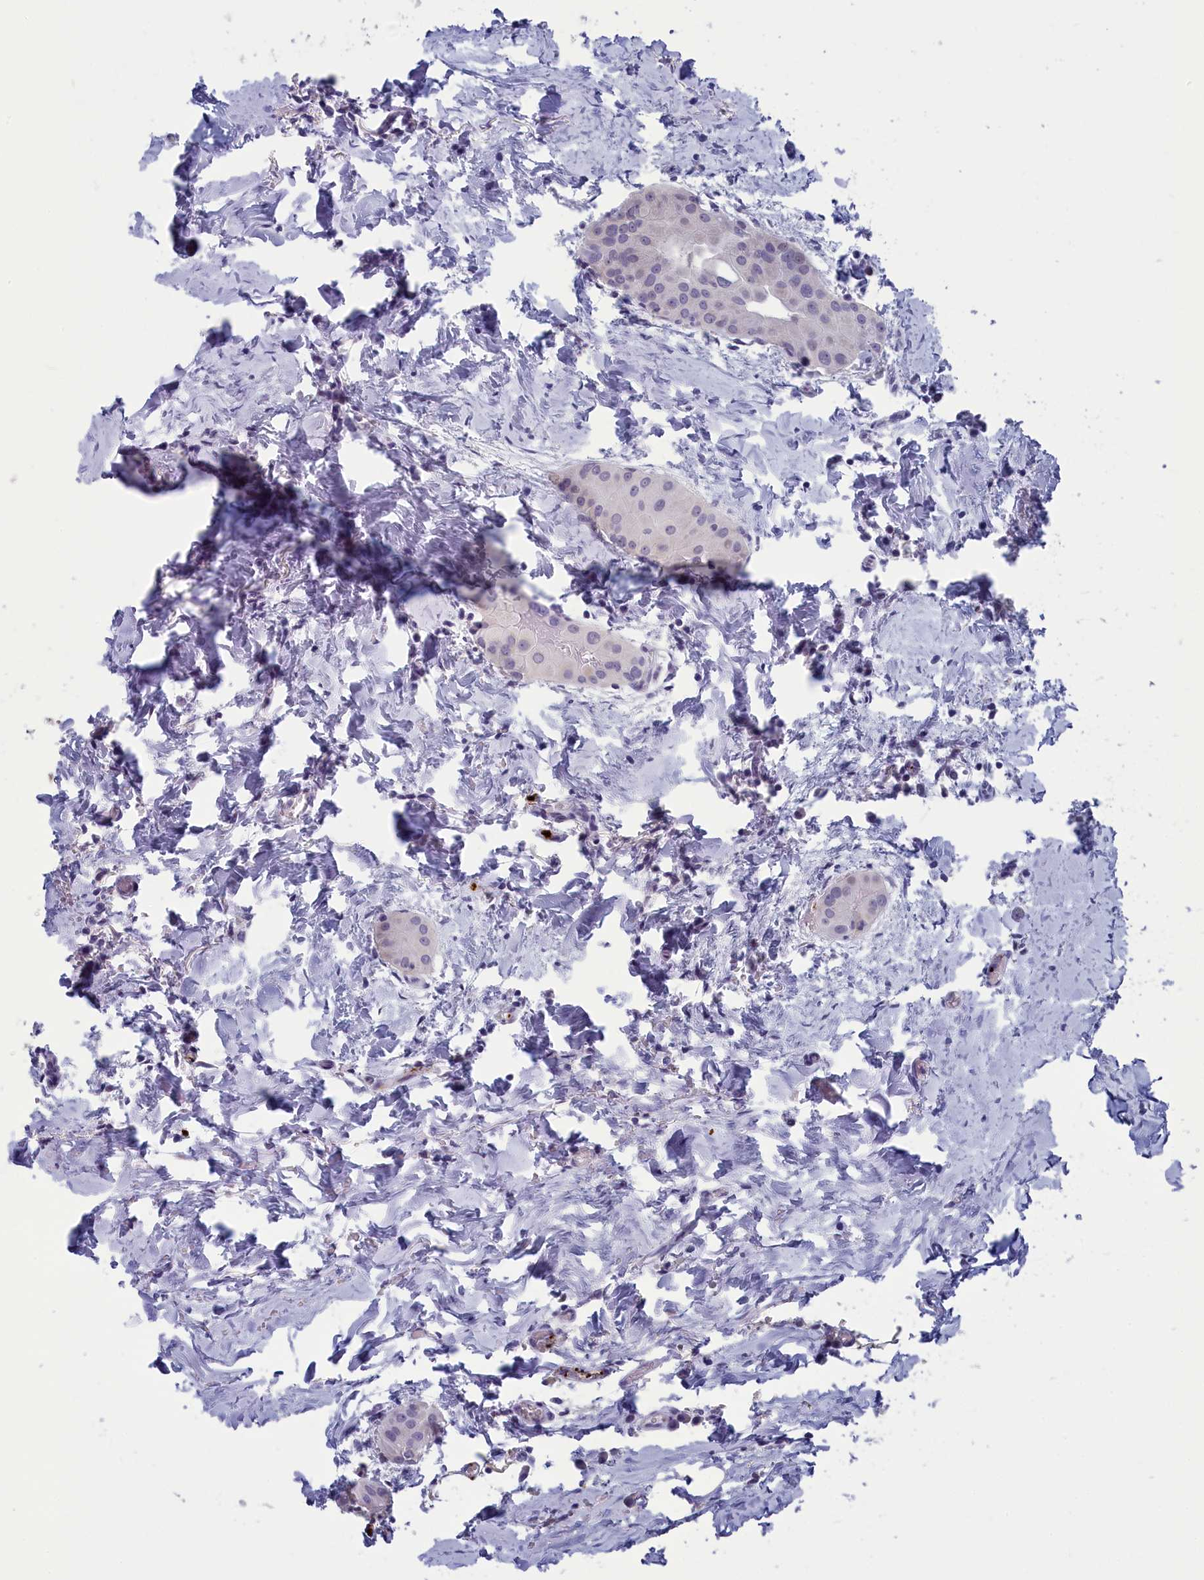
{"staining": {"intensity": "negative", "quantity": "none", "location": "none"}, "tissue": "thyroid cancer", "cell_type": "Tumor cells", "image_type": "cancer", "snomed": [{"axis": "morphology", "description": "Papillary adenocarcinoma, NOS"}, {"axis": "topography", "description": "Thyroid gland"}], "caption": "The image reveals no staining of tumor cells in papillary adenocarcinoma (thyroid). (Stains: DAB immunohistochemistry (IHC) with hematoxylin counter stain, Microscopy: brightfield microscopy at high magnification).", "gene": "AIFM2", "patient": {"sex": "male", "age": 33}}